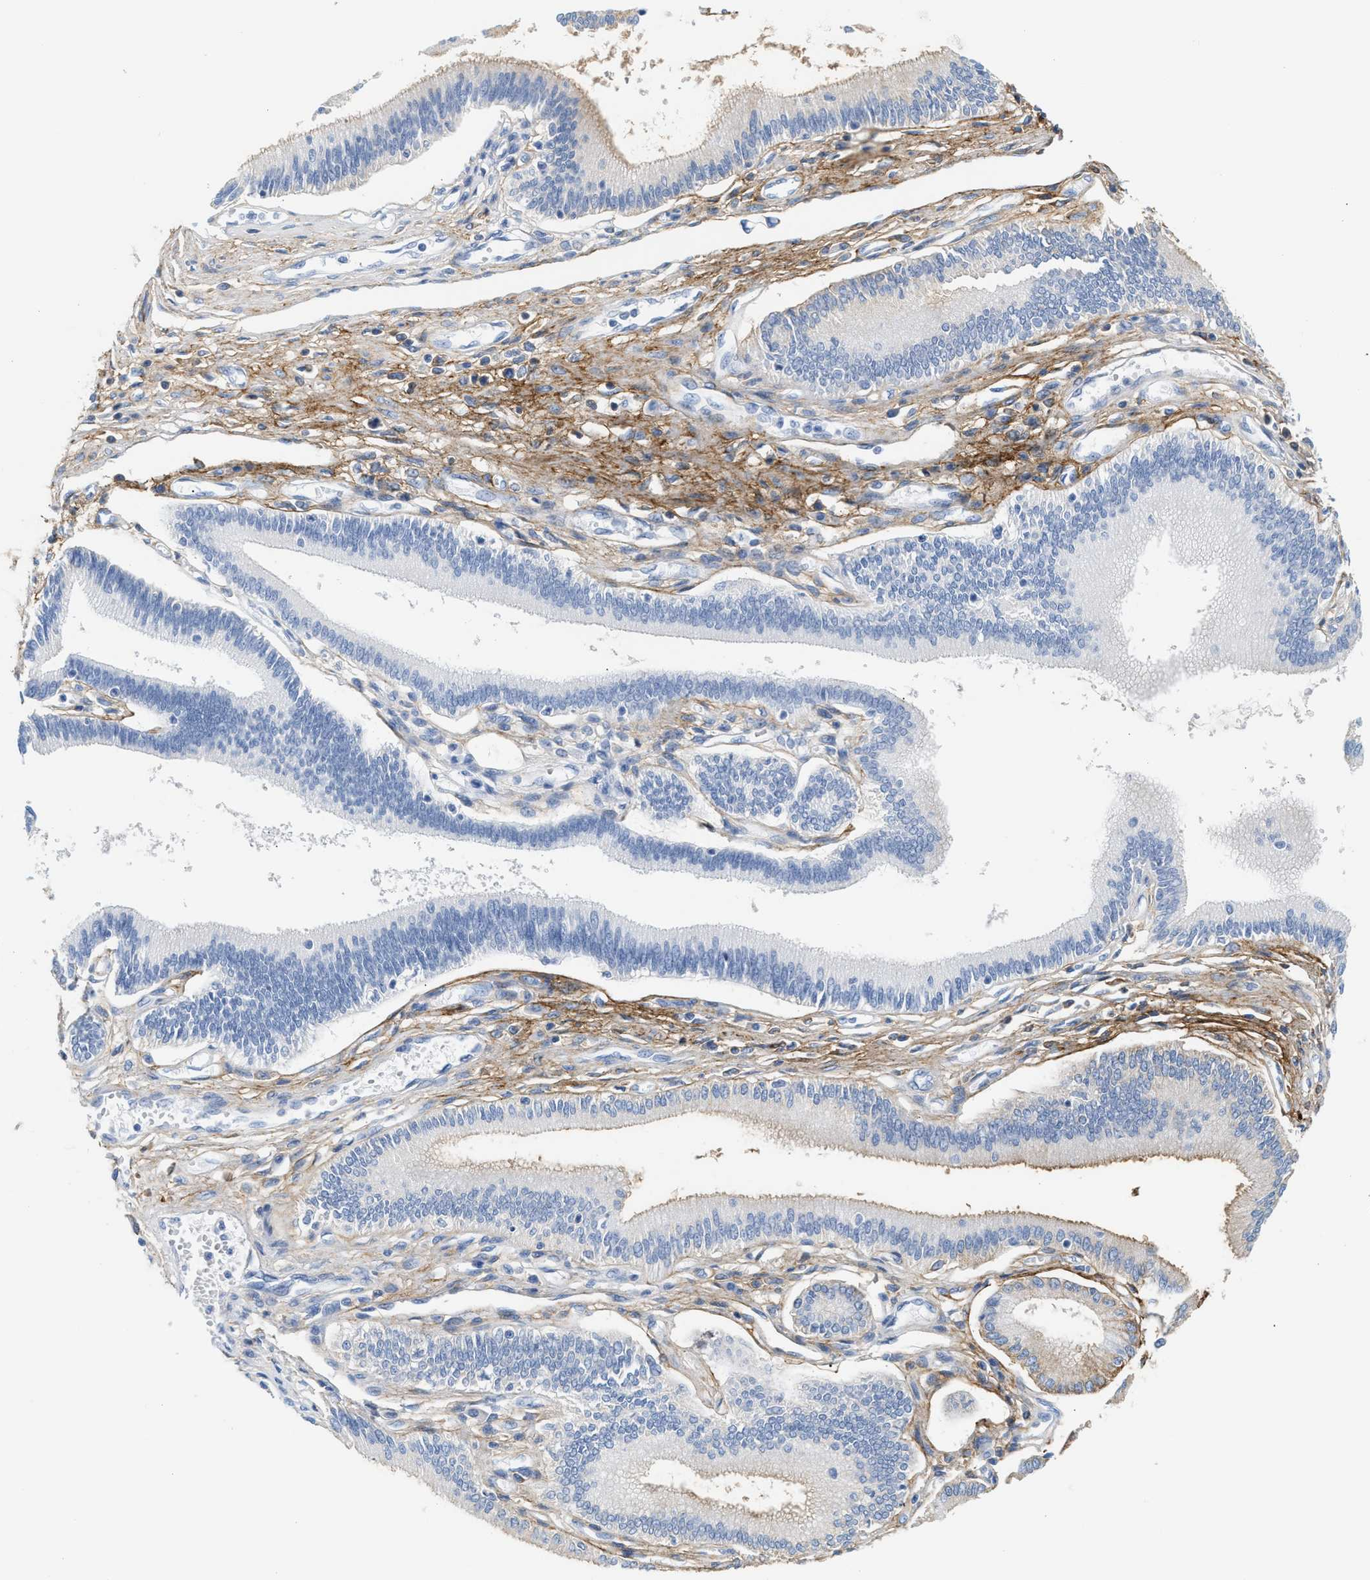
{"staining": {"intensity": "strong", "quantity": "25%-75%", "location": "cytoplasmic/membranous"}, "tissue": "pancreatic cancer", "cell_type": "Tumor cells", "image_type": "cancer", "snomed": [{"axis": "morphology", "description": "Adenocarcinoma, NOS"}, {"axis": "topography", "description": "Pancreas"}], "caption": "Human pancreatic cancer (adenocarcinoma) stained for a protein (brown) displays strong cytoplasmic/membranous positive staining in approximately 25%-75% of tumor cells.", "gene": "TNR", "patient": {"sex": "male", "age": 56}}